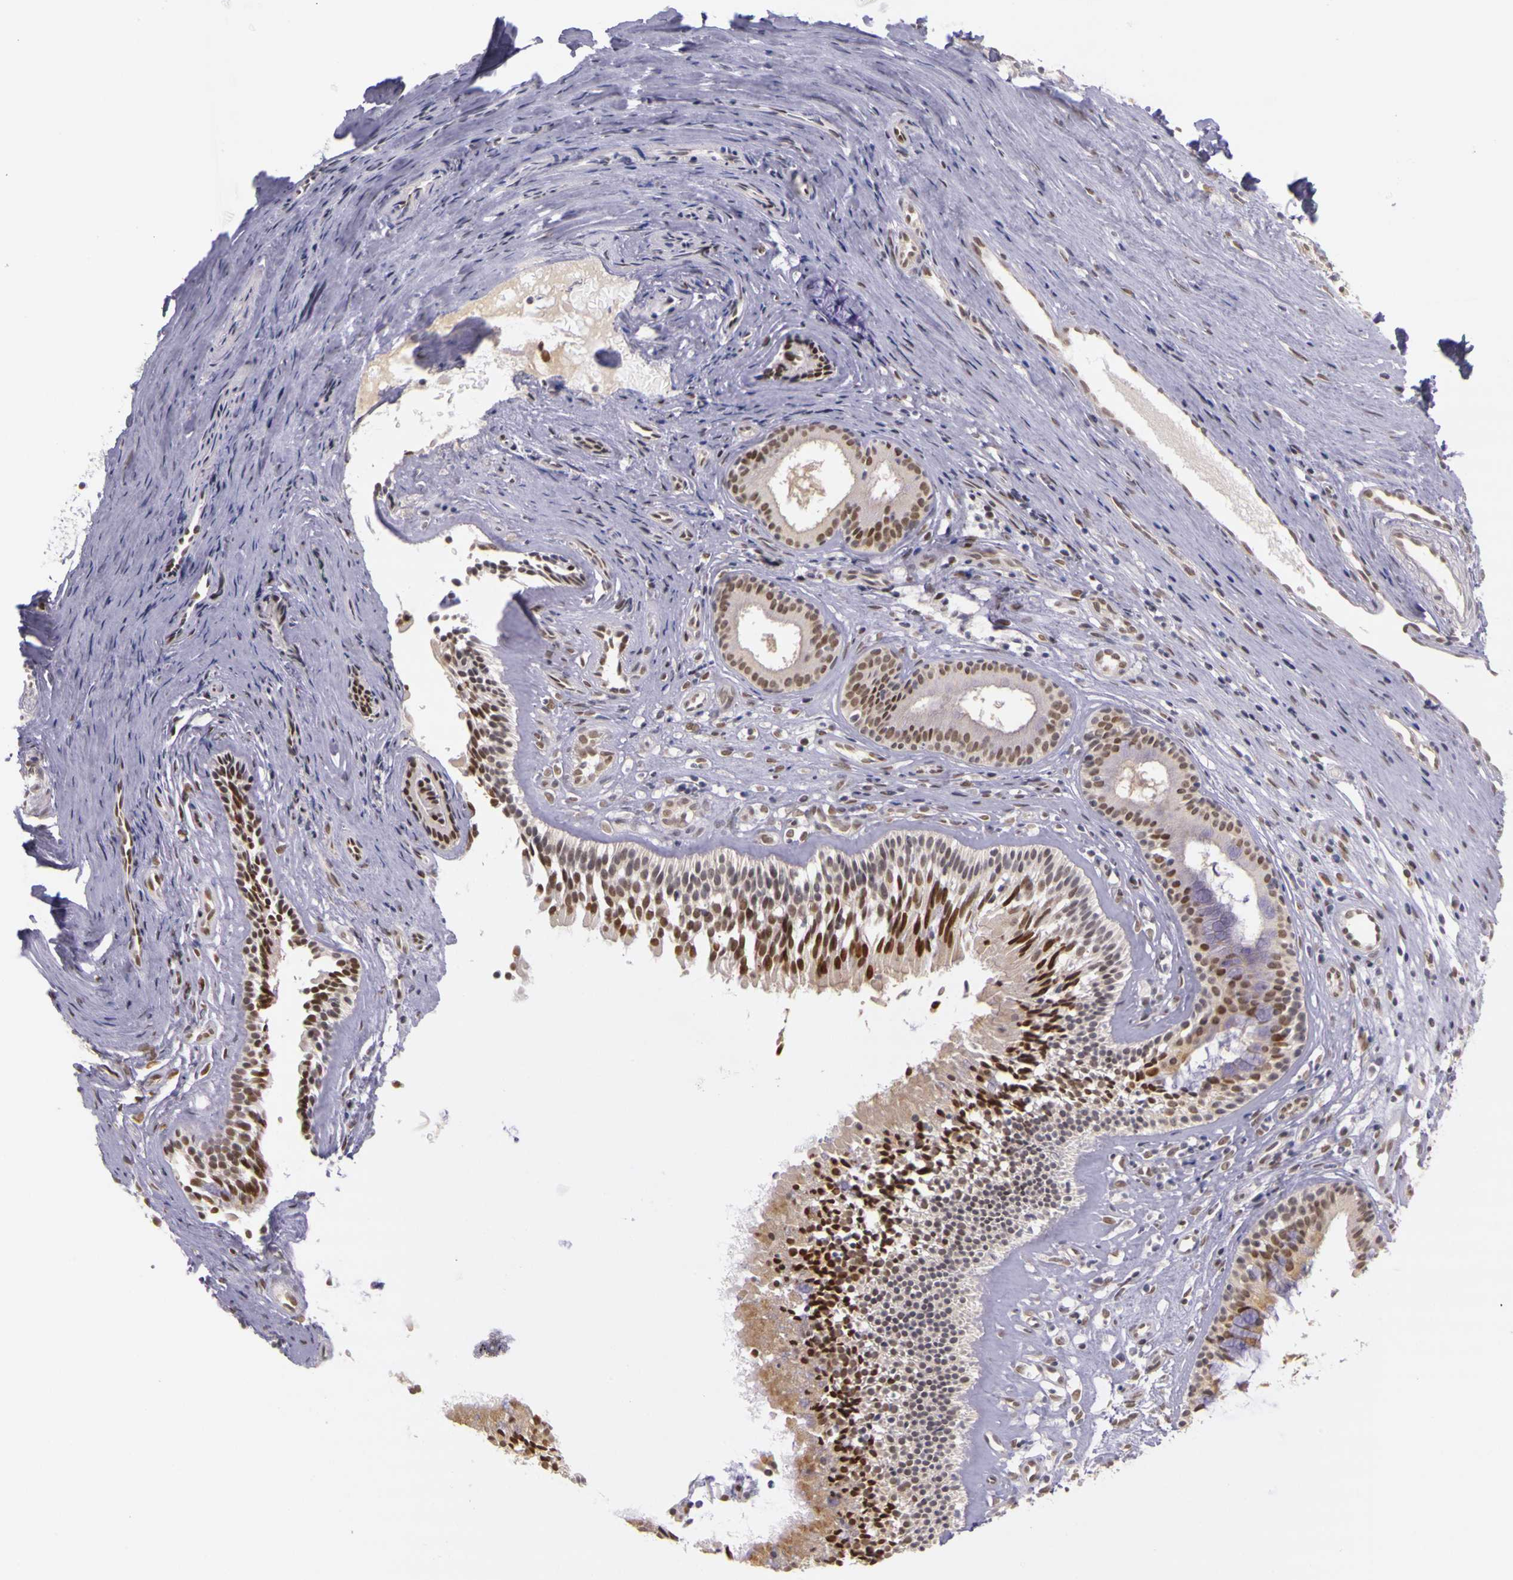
{"staining": {"intensity": "moderate", "quantity": ">75%", "location": "cytoplasmic/membranous,nuclear"}, "tissue": "nasopharynx", "cell_type": "Respiratory epithelial cells", "image_type": "normal", "snomed": [{"axis": "morphology", "description": "Normal tissue, NOS"}, {"axis": "topography", "description": "Nasopharynx"}], "caption": "Immunohistochemistry (IHC) histopathology image of normal nasopharynx stained for a protein (brown), which reveals medium levels of moderate cytoplasmic/membranous,nuclear positivity in about >75% of respiratory epithelial cells.", "gene": "WDR13", "patient": {"sex": "female", "age": 78}}